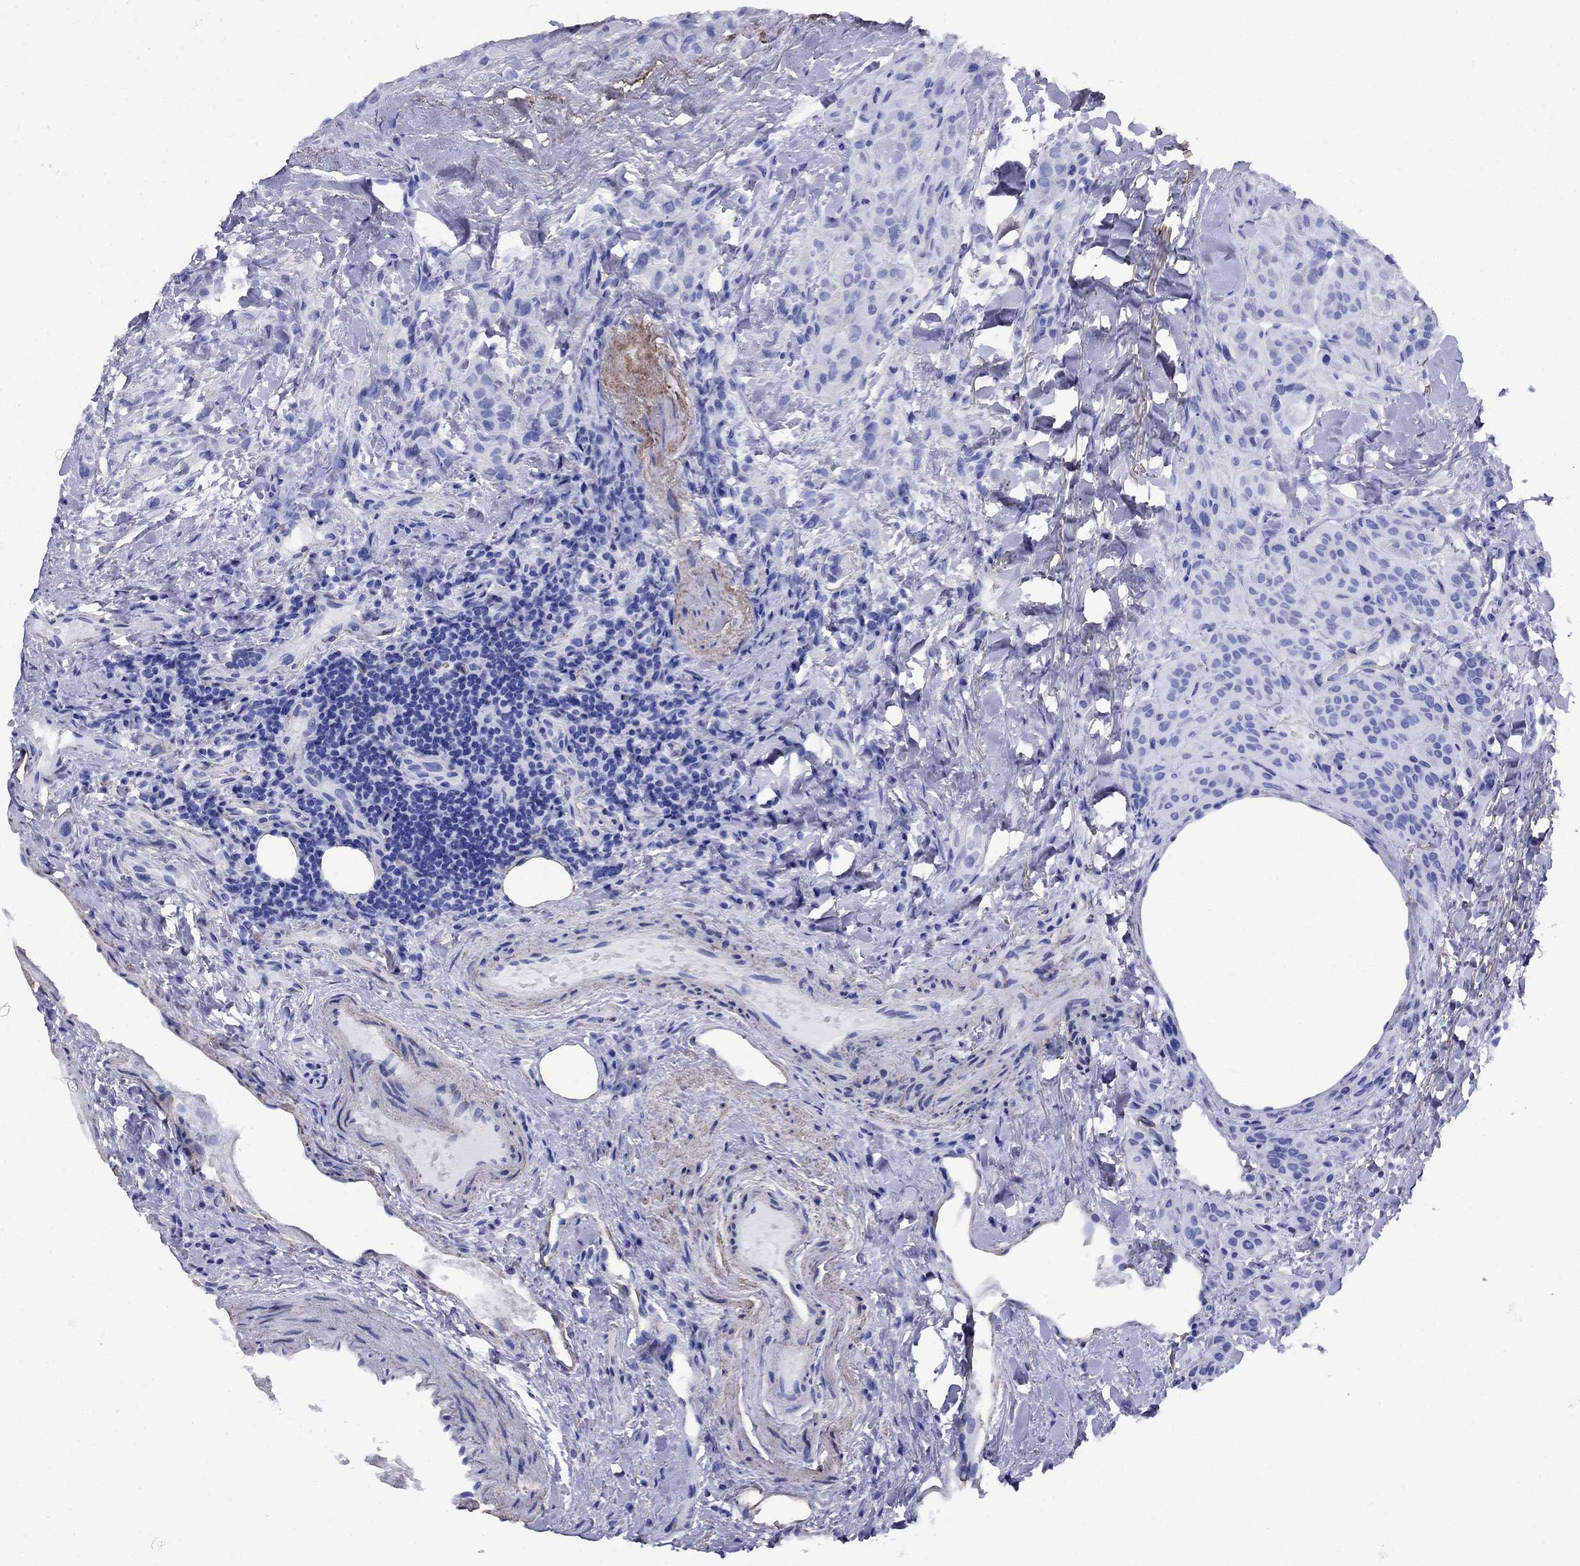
{"staining": {"intensity": "negative", "quantity": "none", "location": "none"}, "tissue": "thyroid cancer", "cell_type": "Tumor cells", "image_type": "cancer", "snomed": [{"axis": "morphology", "description": "Papillary adenocarcinoma, NOS"}, {"axis": "topography", "description": "Thyroid gland"}], "caption": "There is no significant staining in tumor cells of thyroid cancer. (DAB (3,3'-diaminobenzidine) IHC visualized using brightfield microscopy, high magnification).", "gene": "VTN", "patient": {"sex": "female", "age": 45}}